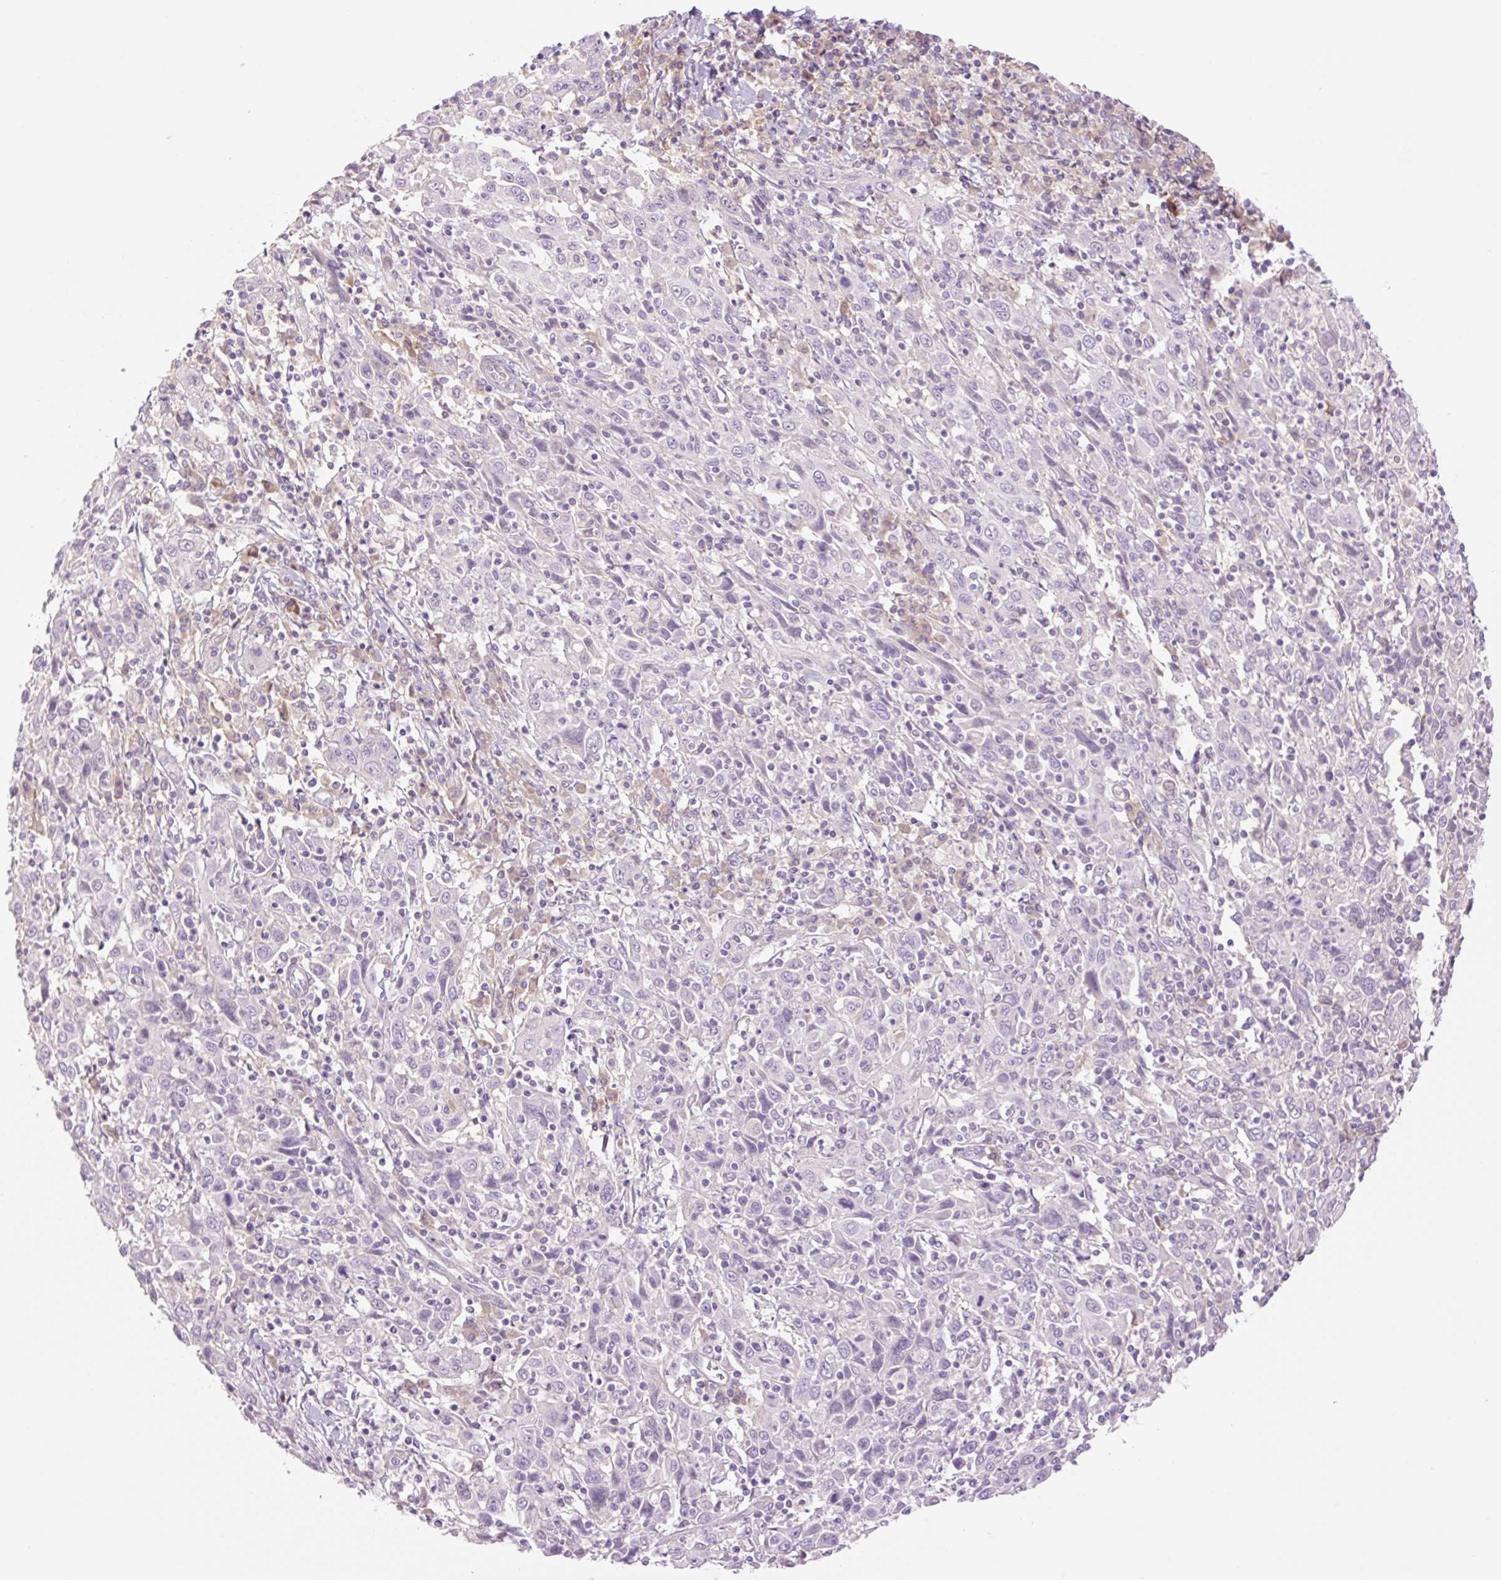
{"staining": {"intensity": "negative", "quantity": "none", "location": "none"}, "tissue": "cervical cancer", "cell_type": "Tumor cells", "image_type": "cancer", "snomed": [{"axis": "morphology", "description": "Squamous cell carcinoma, NOS"}, {"axis": "topography", "description": "Cervix"}], "caption": "Immunohistochemical staining of human cervical squamous cell carcinoma demonstrates no significant expression in tumor cells. Brightfield microscopy of immunohistochemistry (IHC) stained with DAB (3,3'-diaminobenzidine) (brown) and hematoxylin (blue), captured at high magnification.", "gene": "GRID2", "patient": {"sex": "female", "age": 46}}